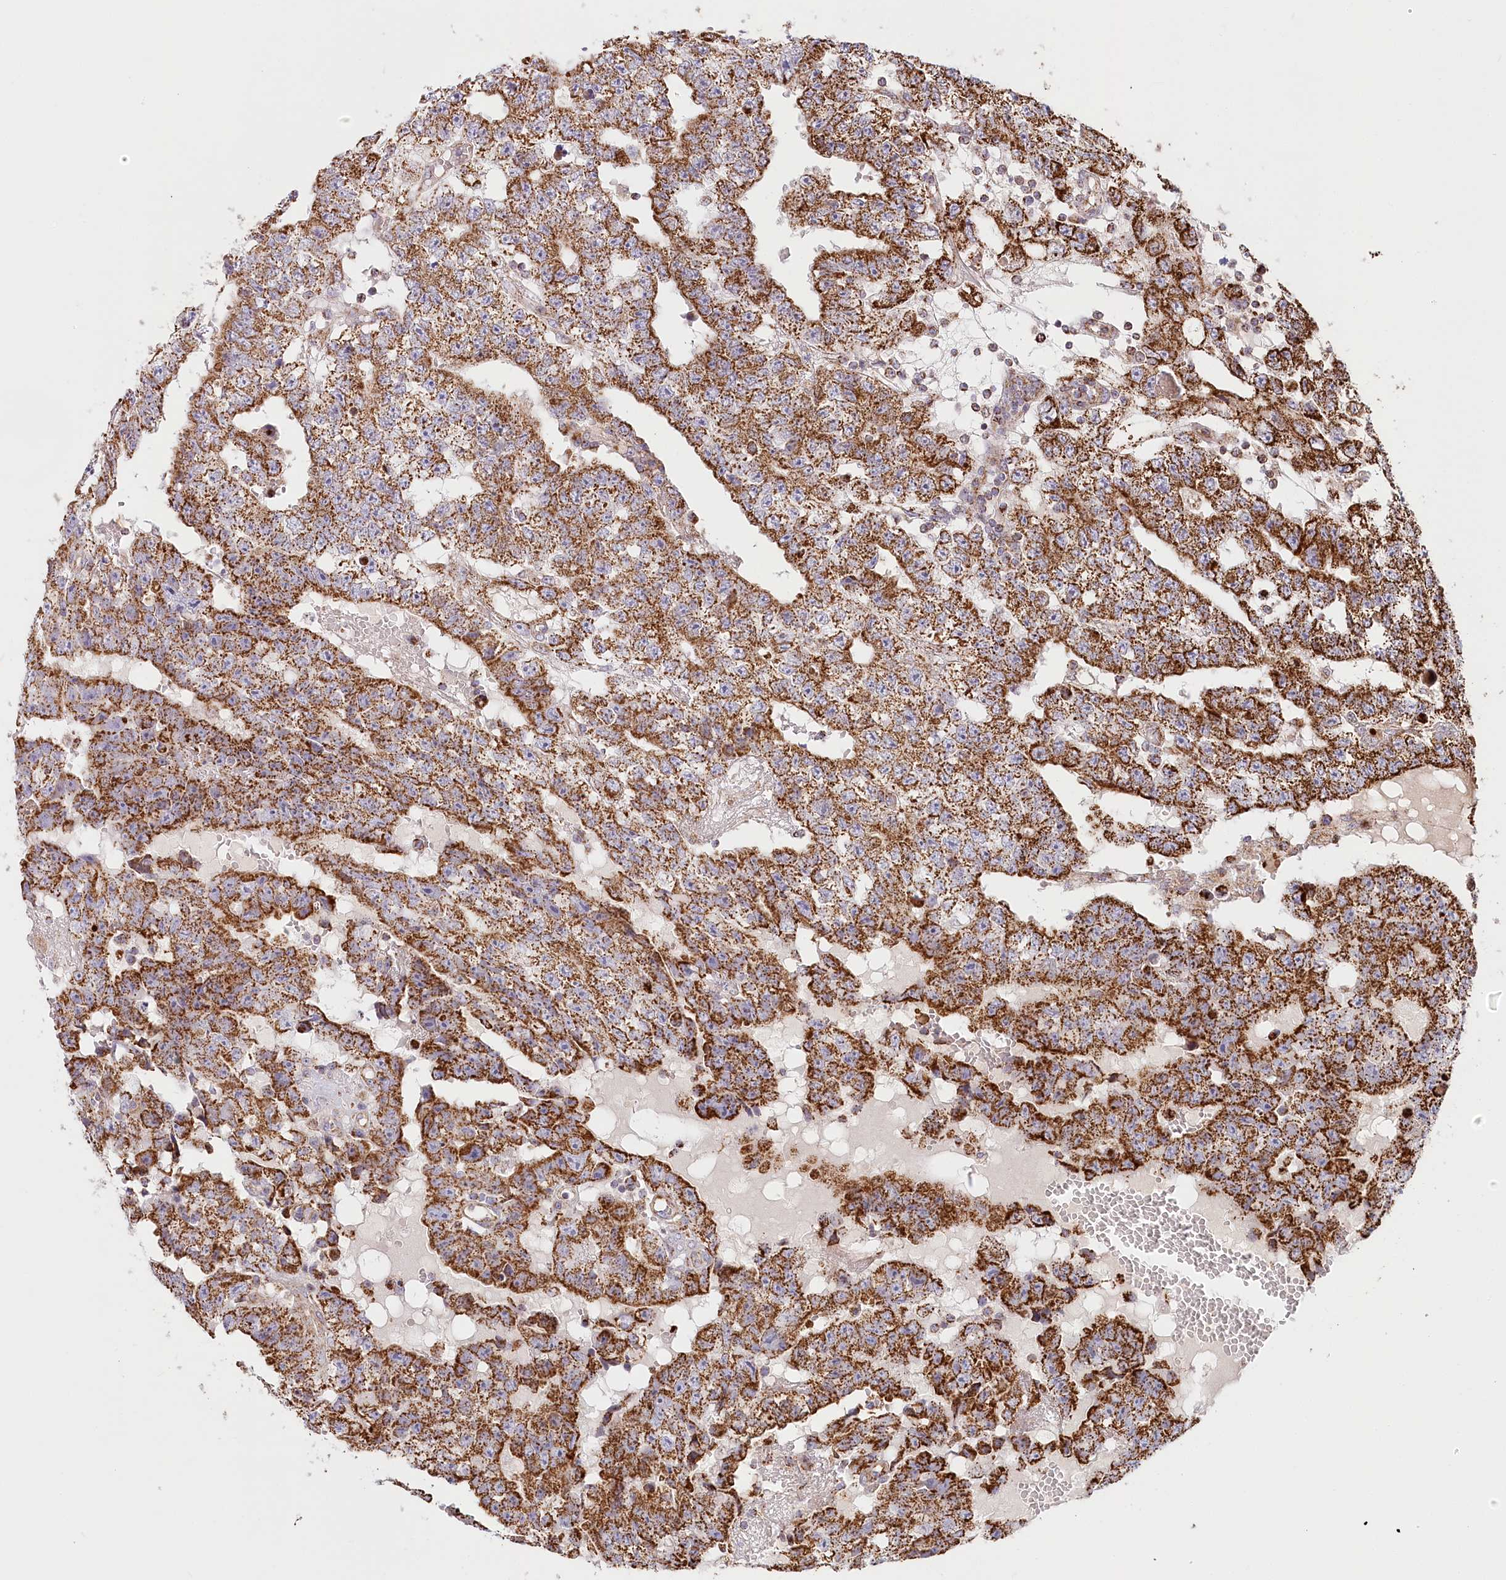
{"staining": {"intensity": "strong", "quantity": ">75%", "location": "cytoplasmic/membranous"}, "tissue": "testis cancer", "cell_type": "Tumor cells", "image_type": "cancer", "snomed": [{"axis": "morphology", "description": "Carcinoma, Embryonal, NOS"}, {"axis": "topography", "description": "Testis"}], "caption": "DAB (3,3'-diaminobenzidine) immunohistochemical staining of human embryonal carcinoma (testis) demonstrates strong cytoplasmic/membranous protein staining in approximately >75% of tumor cells.", "gene": "UMPS", "patient": {"sex": "male", "age": 25}}